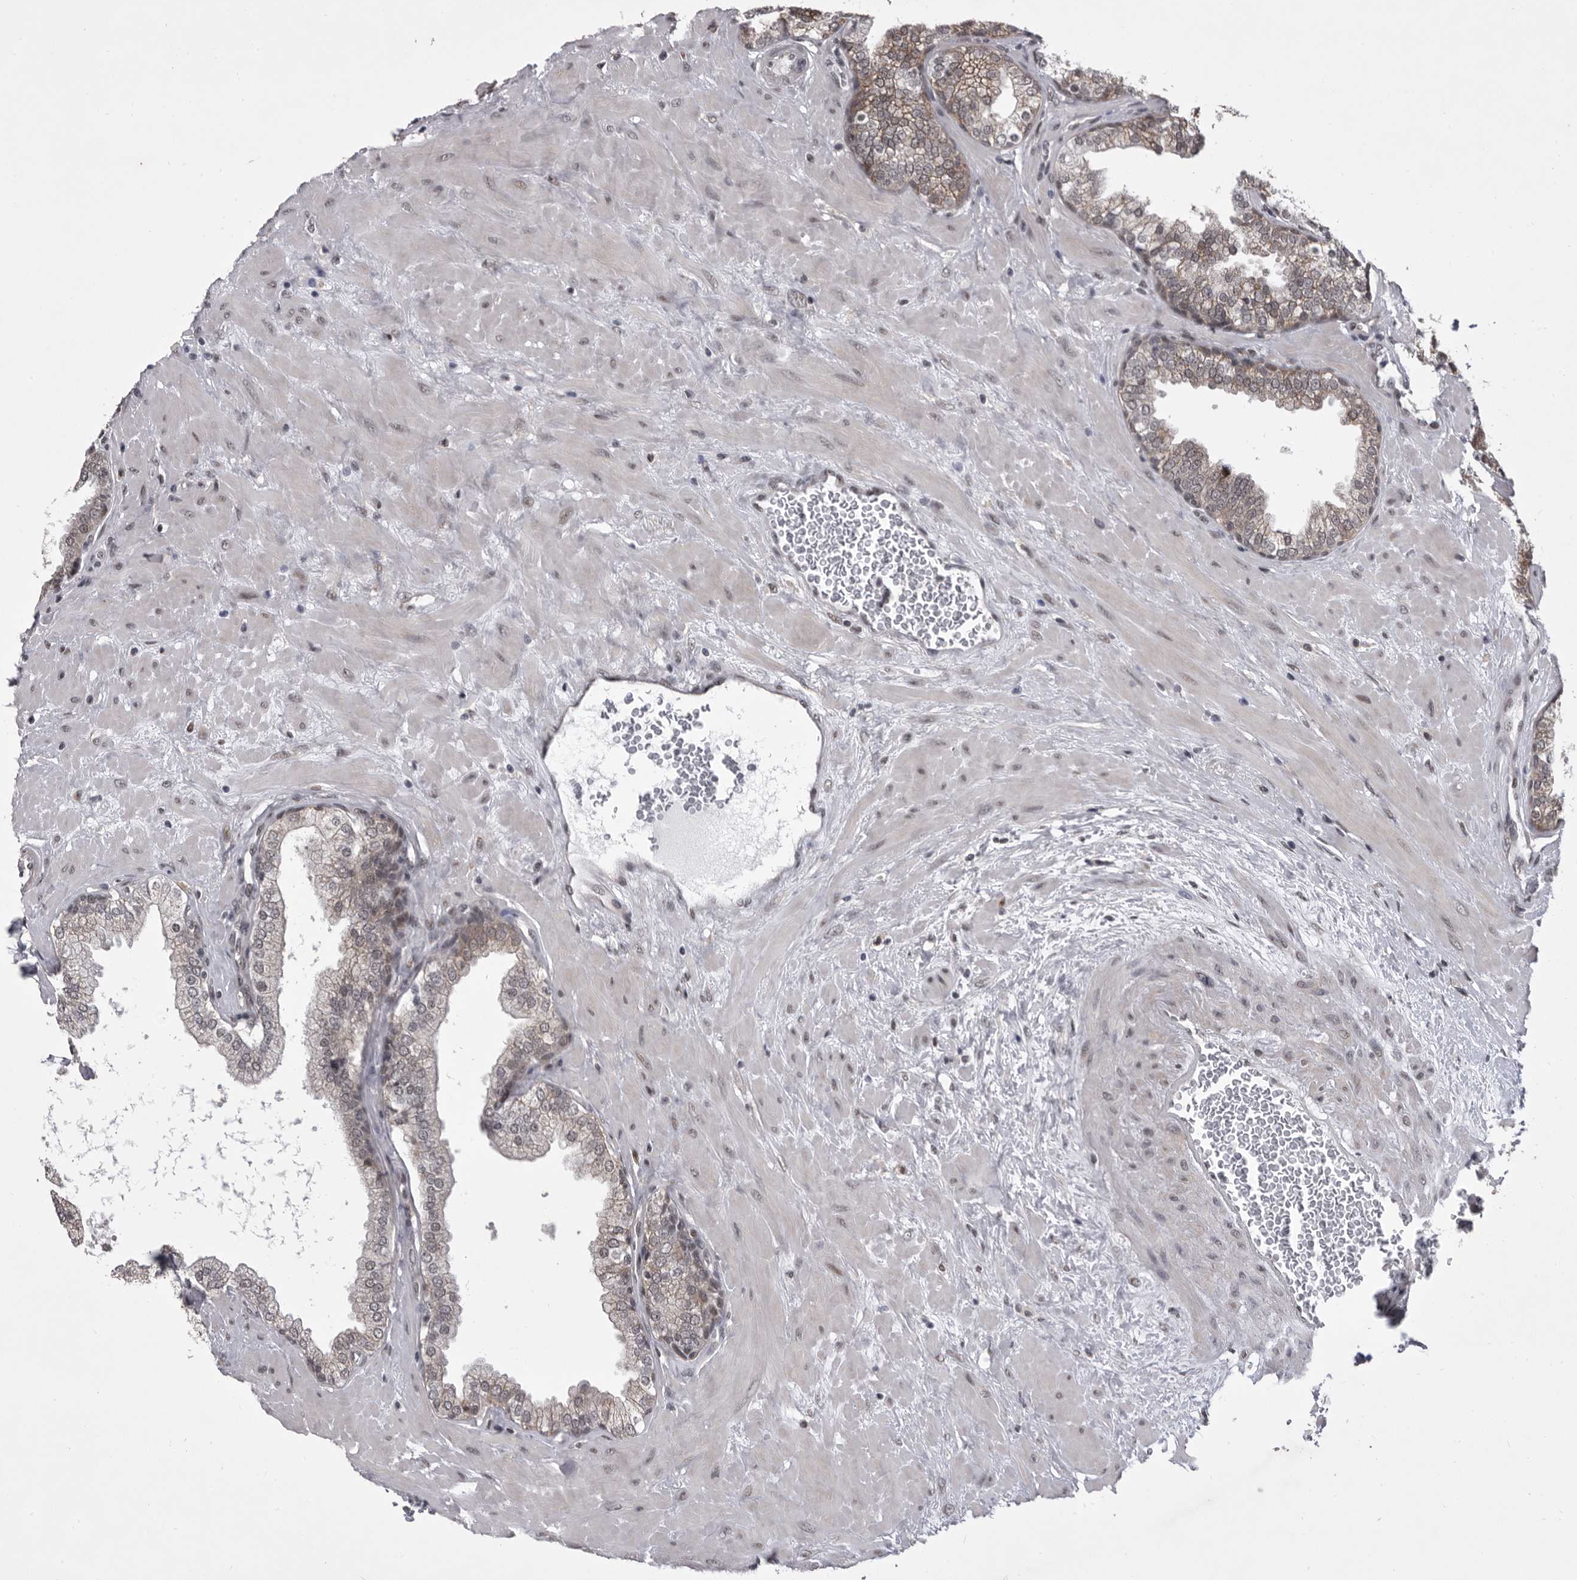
{"staining": {"intensity": "weak", "quantity": "25%-75%", "location": "cytoplasmic/membranous"}, "tissue": "prostate", "cell_type": "Glandular cells", "image_type": "normal", "snomed": [{"axis": "morphology", "description": "Normal tissue, NOS"}, {"axis": "topography", "description": "Prostate"}], "caption": "Immunohistochemical staining of unremarkable human prostate shows weak cytoplasmic/membranous protein expression in about 25%-75% of glandular cells.", "gene": "PRPF3", "patient": {"sex": "male", "age": 51}}